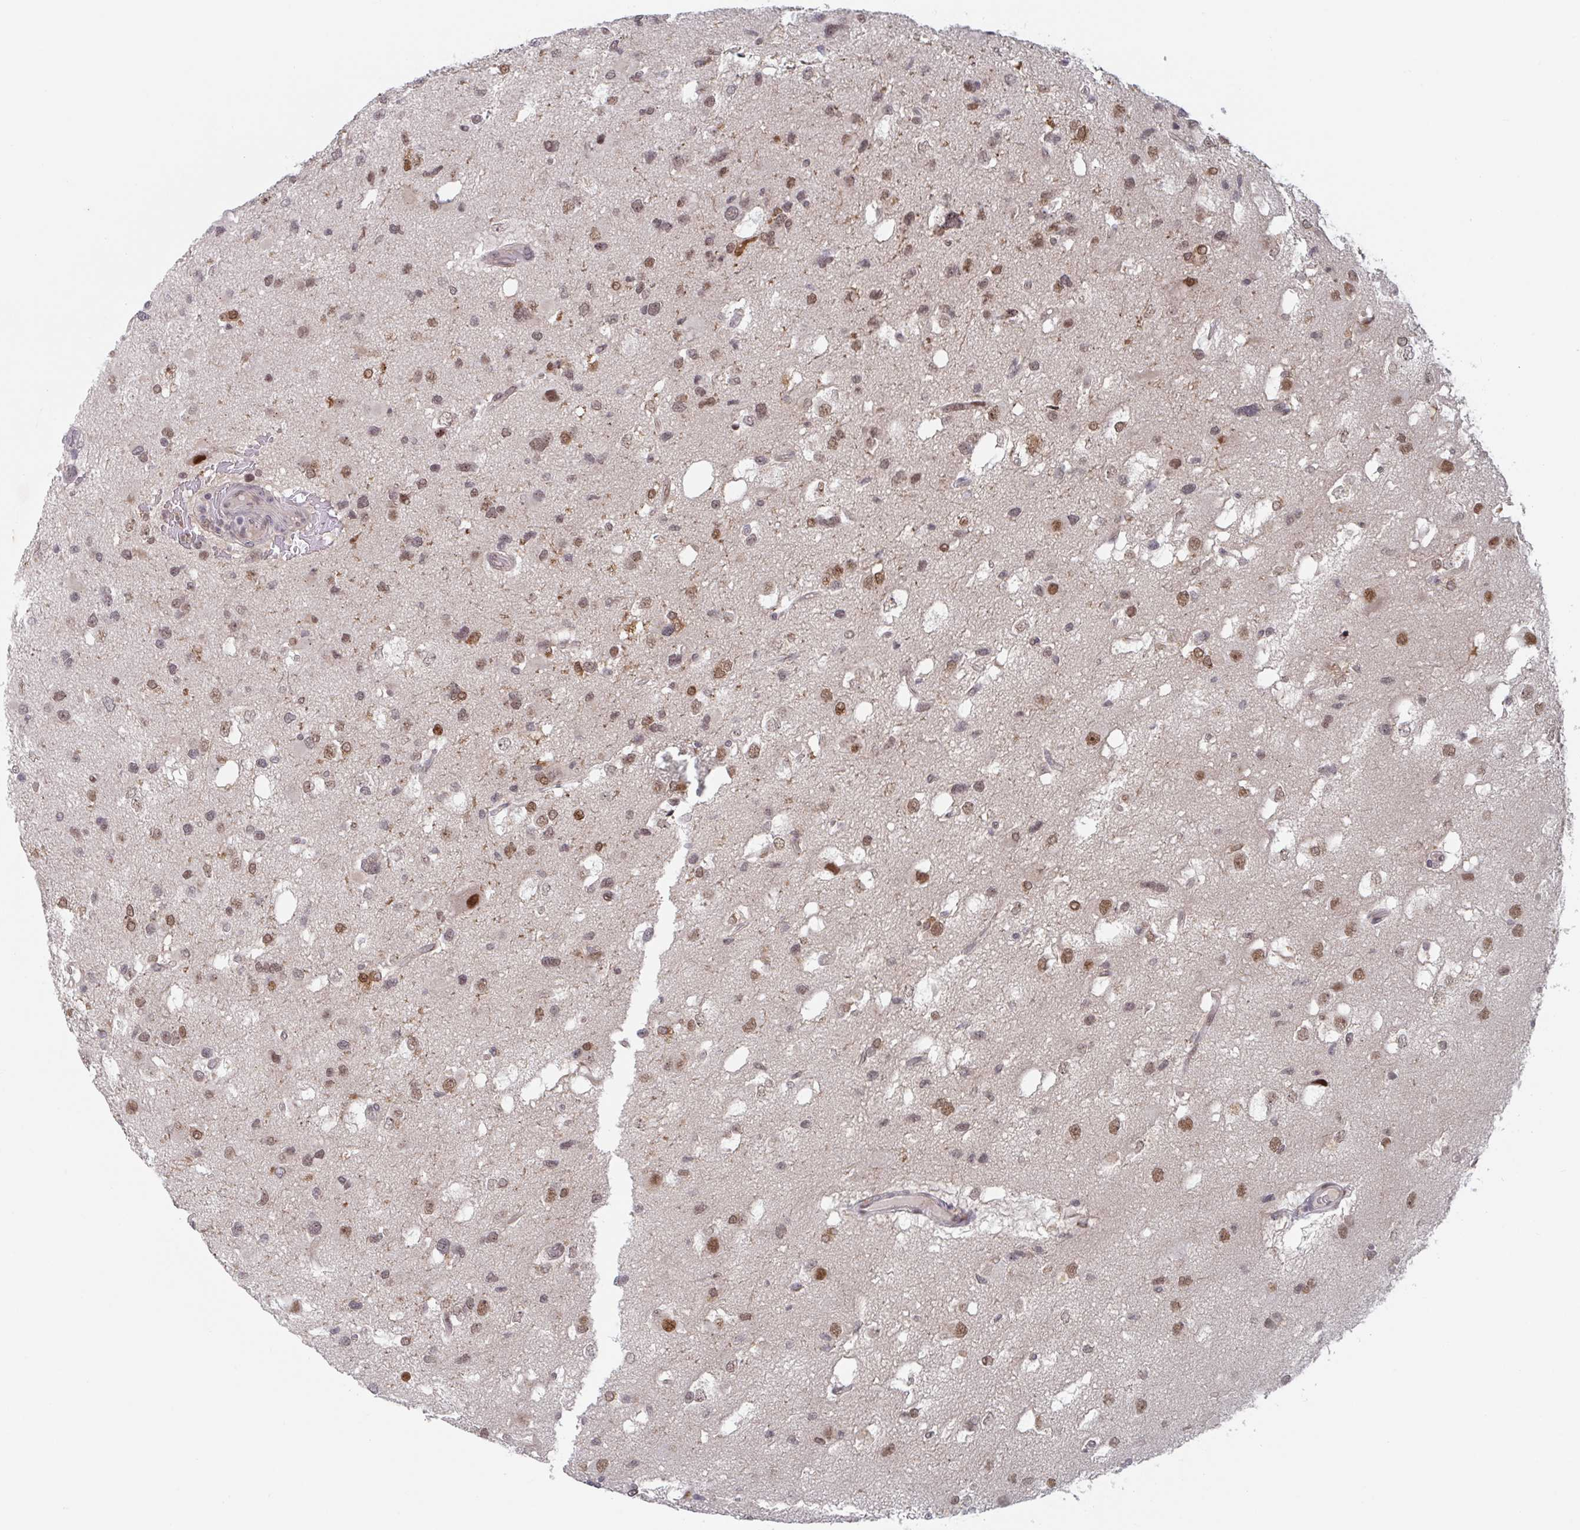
{"staining": {"intensity": "moderate", "quantity": "25%-75%", "location": "nuclear"}, "tissue": "glioma", "cell_type": "Tumor cells", "image_type": "cancer", "snomed": [{"axis": "morphology", "description": "Glioma, malignant, High grade"}, {"axis": "topography", "description": "Brain"}], "caption": "The image displays staining of glioma, revealing moderate nuclear protein staining (brown color) within tumor cells.", "gene": "RNF212", "patient": {"sex": "male", "age": 53}}